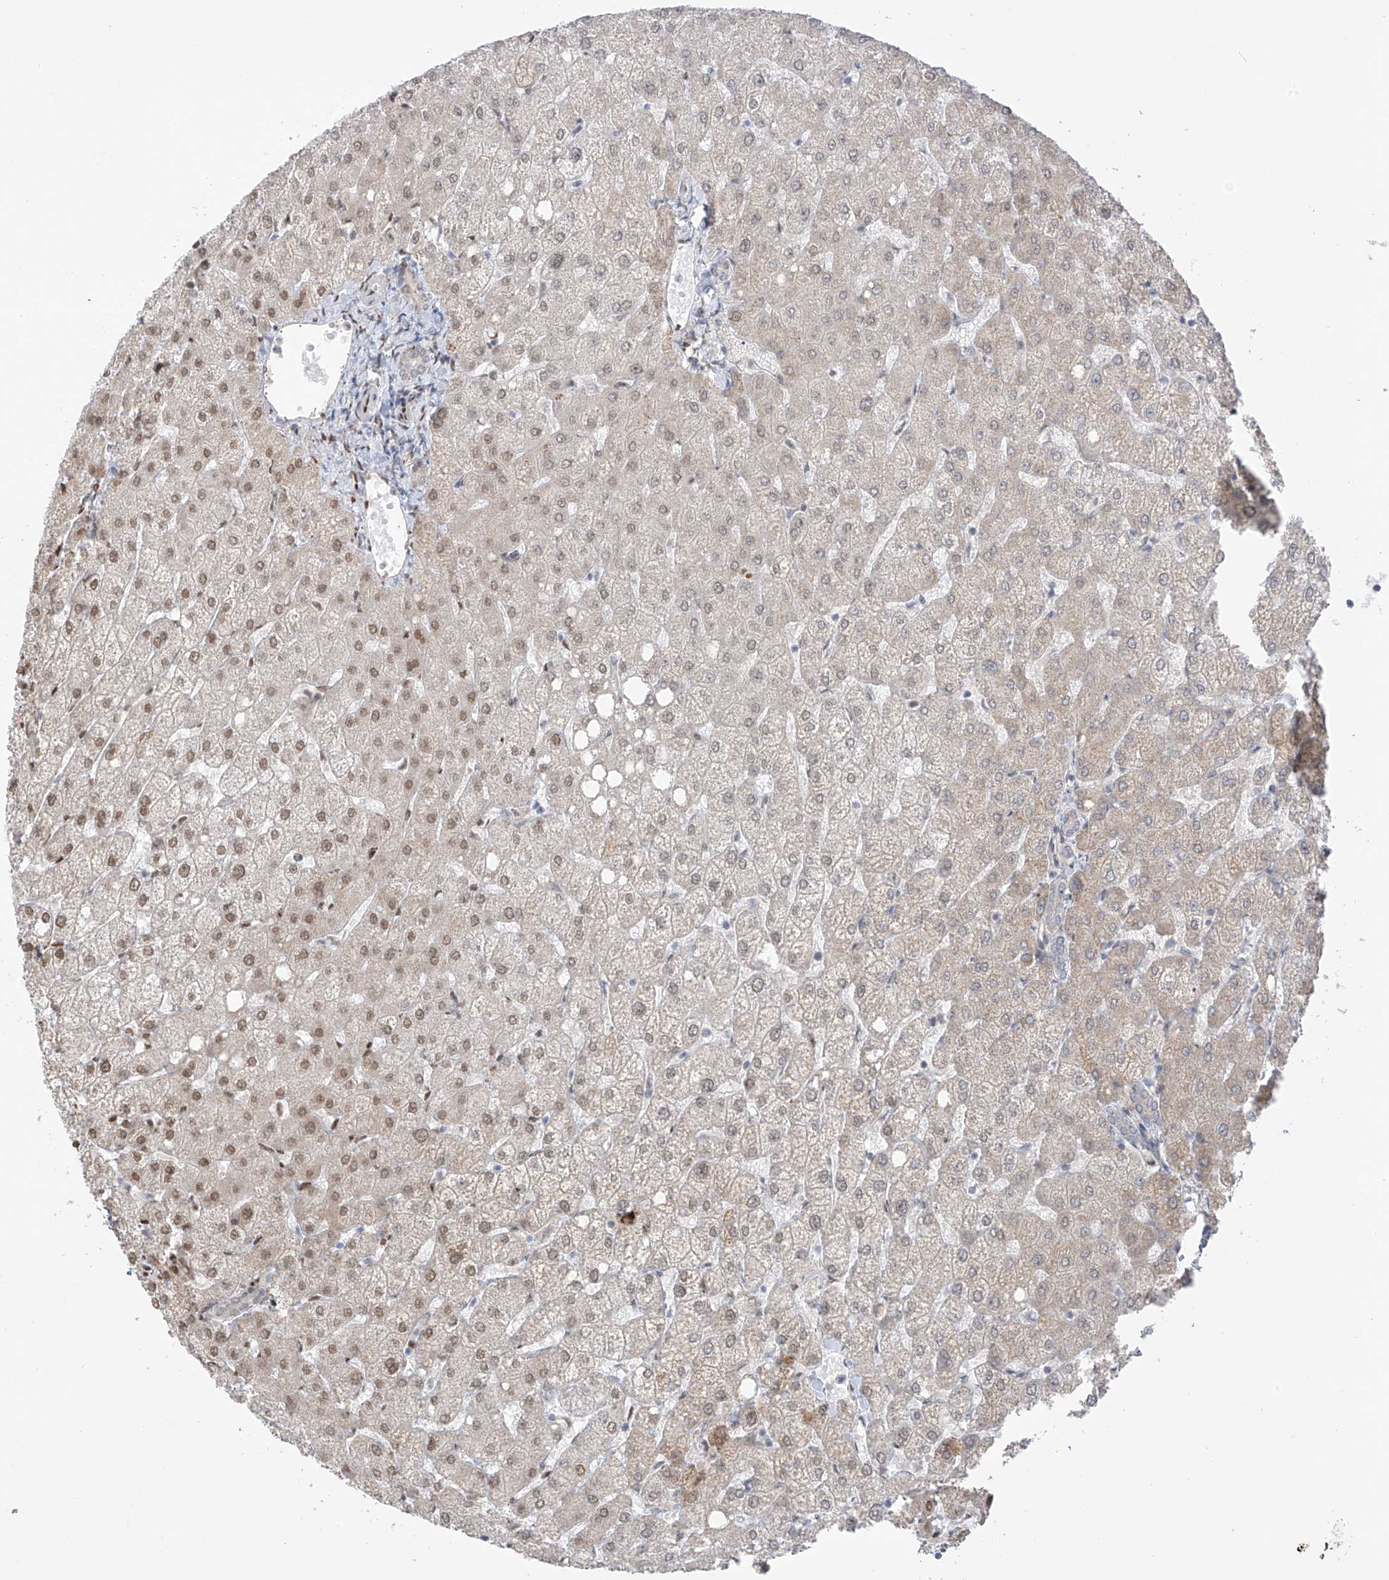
{"staining": {"intensity": "weak", "quantity": "<25%", "location": "cytoplasmic/membranous"}, "tissue": "liver", "cell_type": "Cholangiocytes", "image_type": "normal", "snomed": [{"axis": "morphology", "description": "Normal tissue, NOS"}, {"axis": "topography", "description": "Liver"}], "caption": "Histopathology image shows no significant protein positivity in cholangiocytes of normal liver.", "gene": "PM20D2", "patient": {"sex": "female", "age": 54}}